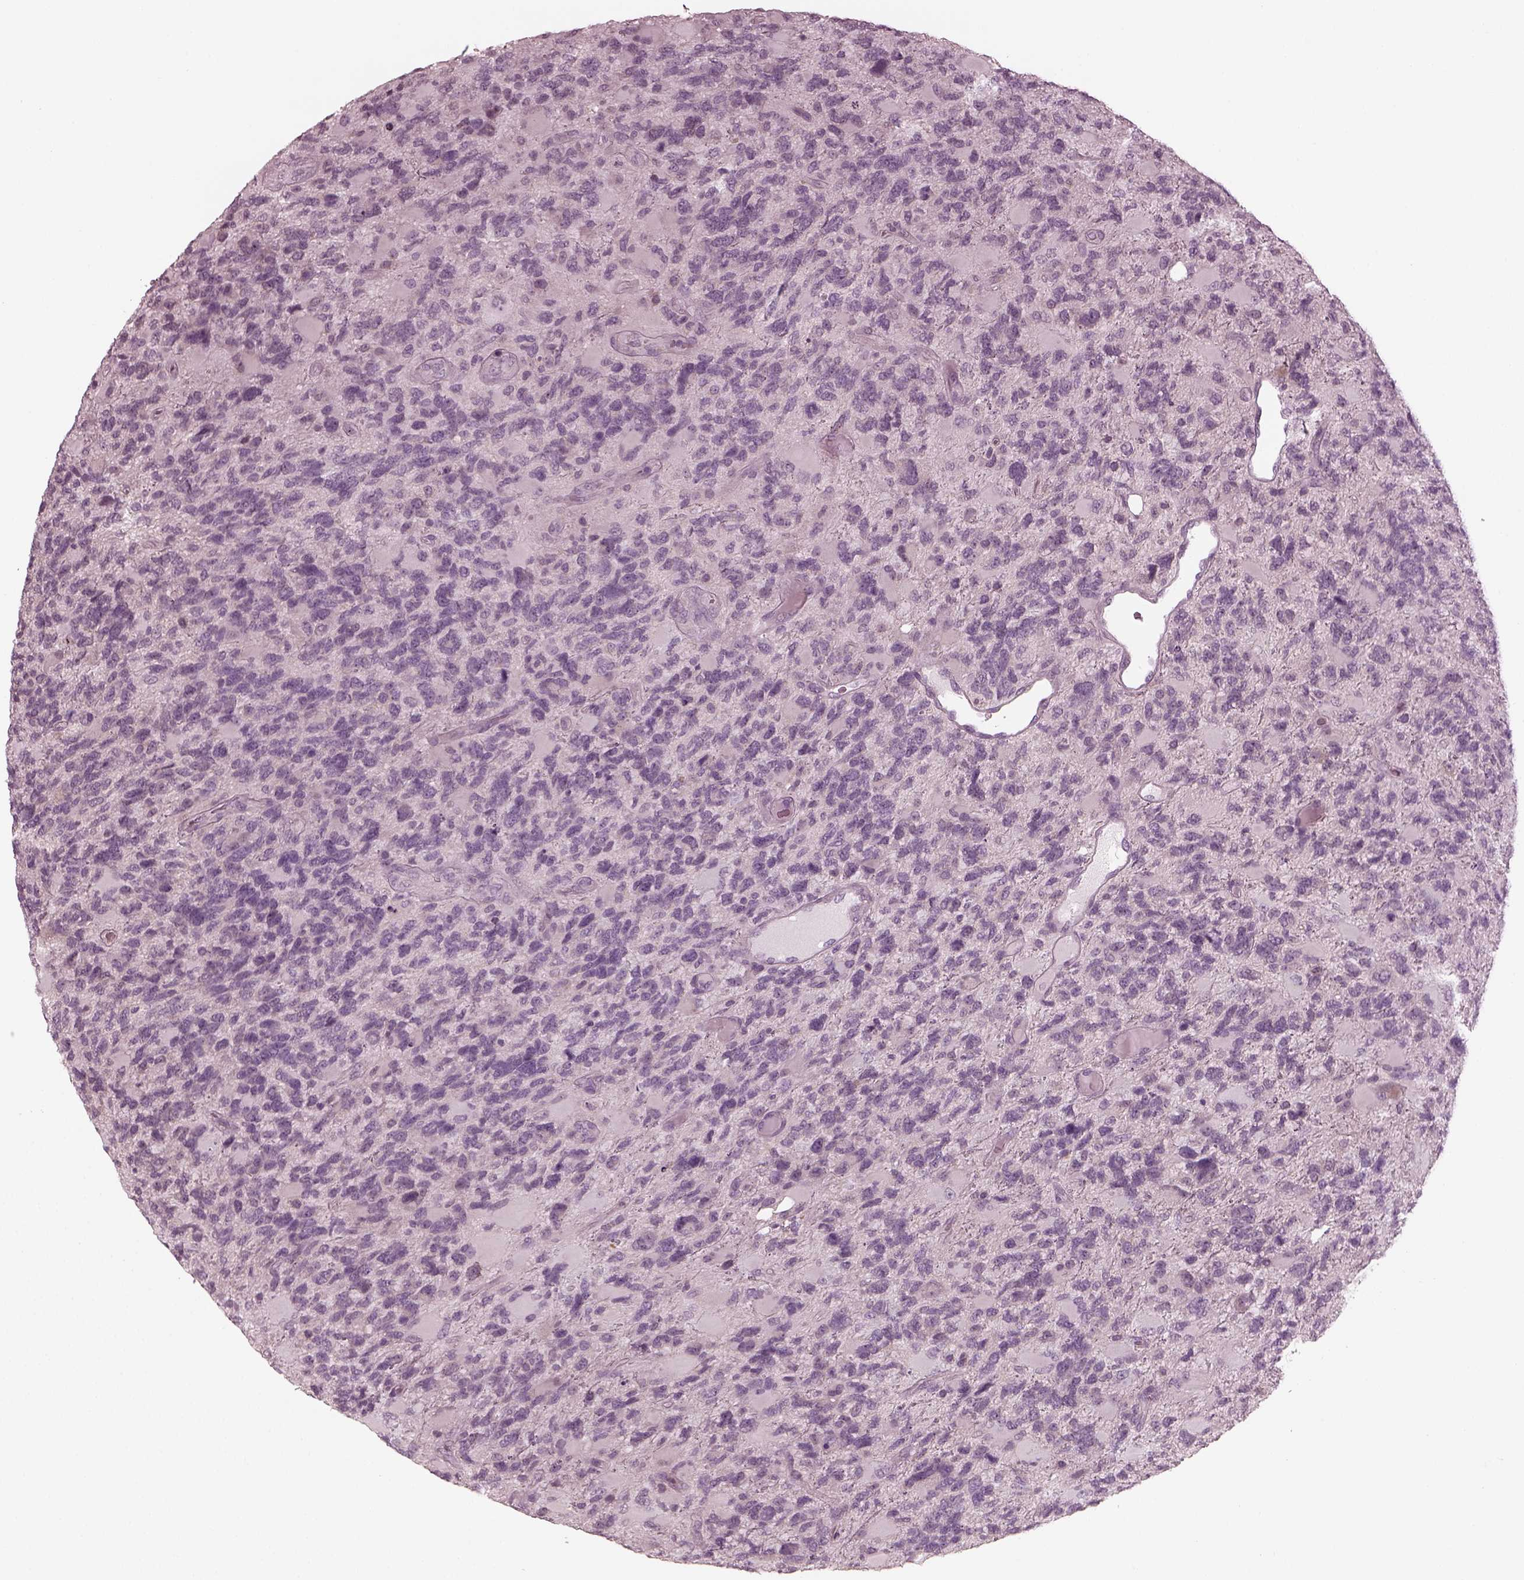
{"staining": {"intensity": "negative", "quantity": "none", "location": "none"}, "tissue": "glioma", "cell_type": "Tumor cells", "image_type": "cancer", "snomed": [{"axis": "morphology", "description": "Glioma, malignant, High grade"}, {"axis": "topography", "description": "Brain"}], "caption": "Tumor cells show no significant protein expression in malignant glioma (high-grade).", "gene": "CCDC170", "patient": {"sex": "female", "age": 71}}